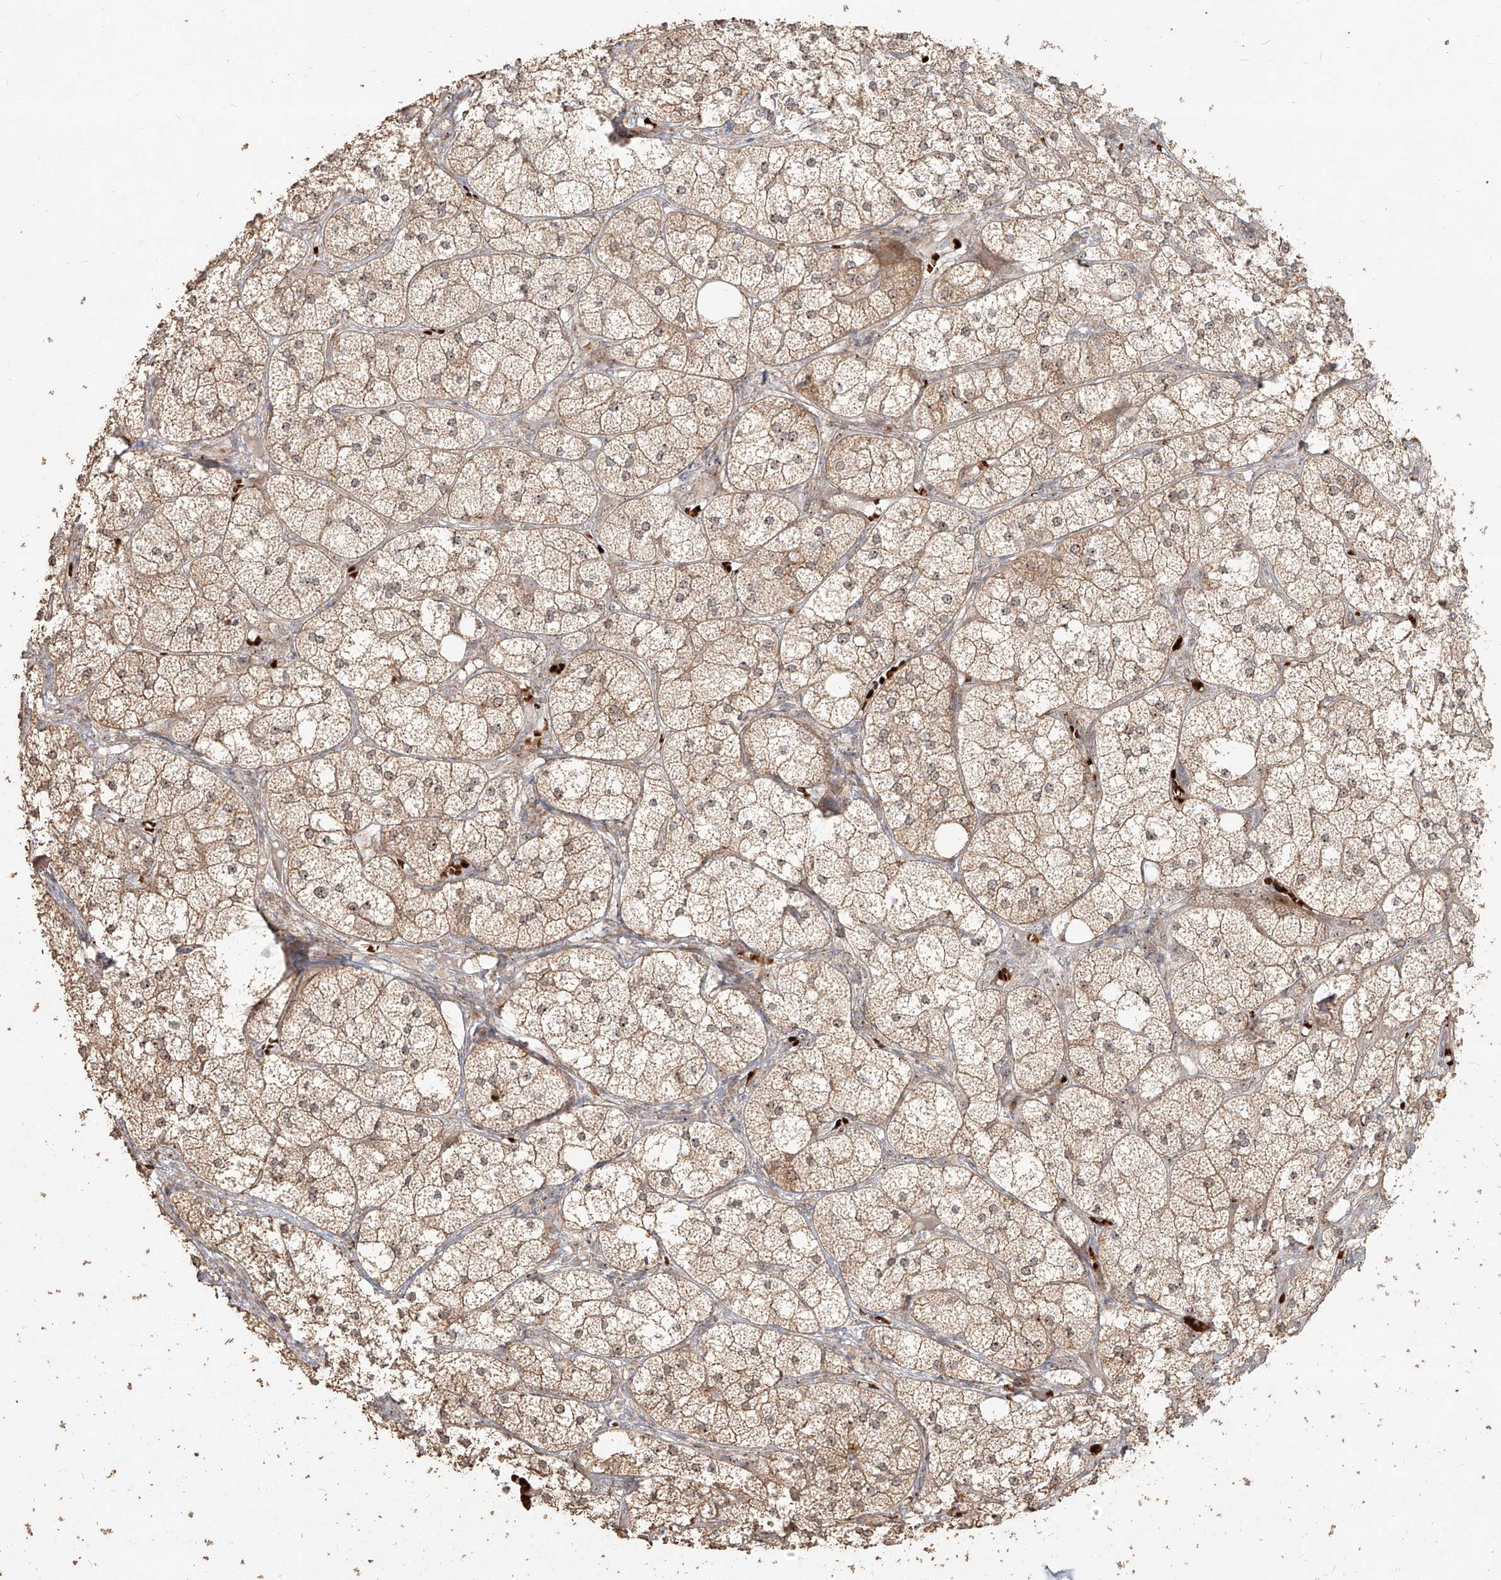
{"staining": {"intensity": "strong", "quantity": ">75%", "location": "cytoplasmic/membranous,nuclear"}, "tissue": "adrenal gland", "cell_type": "Glandular cells", "image_type": "normal", "snomed": [{"axis": "morphology", "description": "Normal tissue, NOS"}, {"axis": "topography", "description": "Adrenal gland"}], "caption": "Human adrenal gland stained for a protein (brown) reveals strong cytoplasmic/membranous,nuclear positive expression in about >75% of glandular cells.", "gene": "BYSL", "patient": {"sex": "female", "age": 61}}